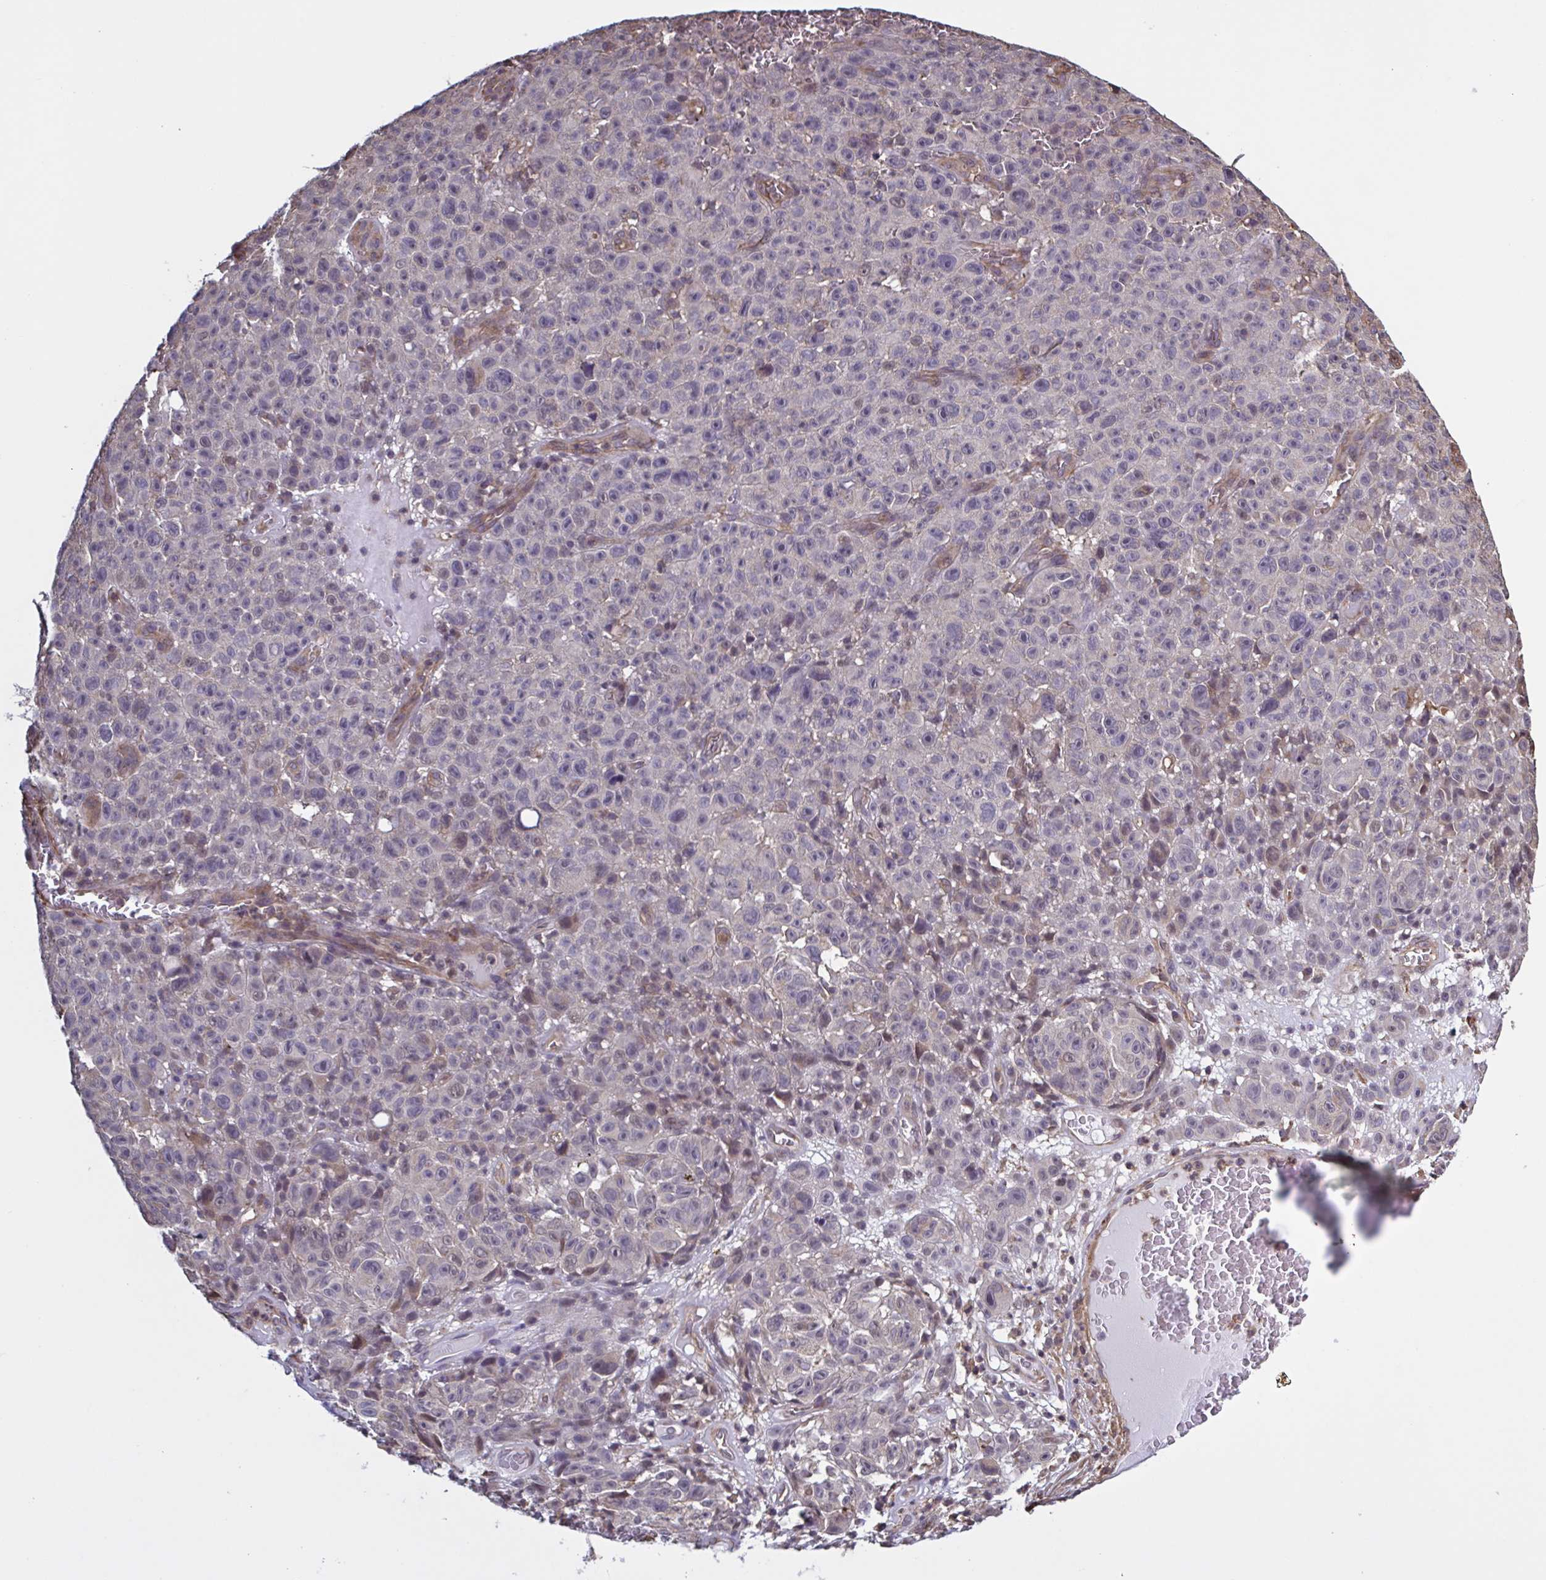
{"staining": {"intensity": "negative", "quantity": "none", "location": "none"}, "tissue": "melanoma", "cell_type": "Tumor cells", "image_type": "cancer", "snomed": [{"axis": "morphology", "description": "Malignant melanoma, NOS"}, {"axis": "topography", "description": "Skin"}], "caption": "This is an immunohistochemistry histopathology image of human malignant melanoma. There is no expression in tumor cells.", "gene": "ZNF200", "patient": {"sex": "female", "age": 82}}